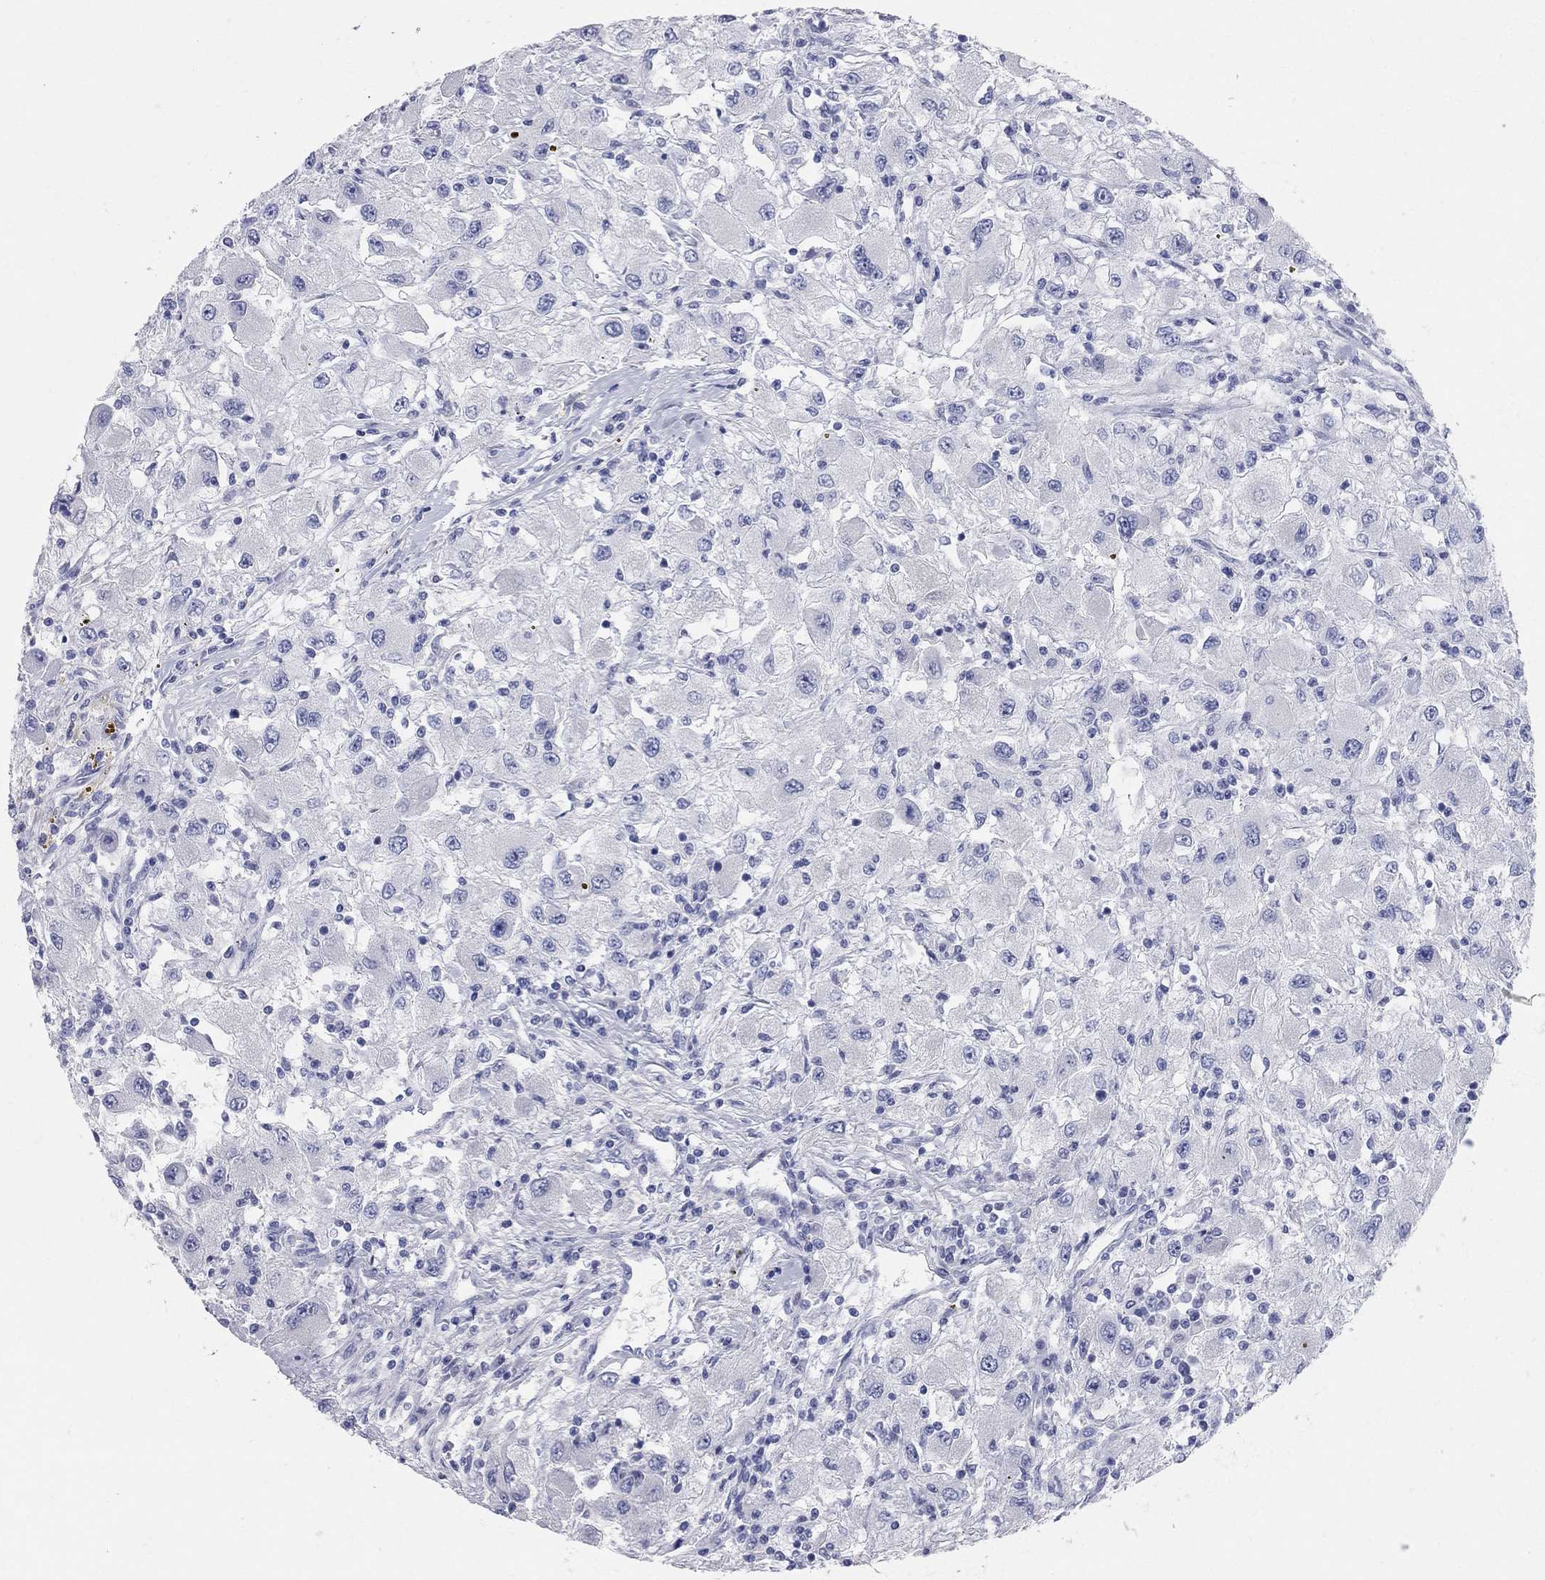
{"staining": {"intensity": "negative", "quantity": "none", "location": "none"}, "tissue": "renal cancer", "cell_type": "Tumor cells", "image_type": "cancer", "snomed": [{"axis": "morphology", "description": "Adenocarcinoma, NOS"}, {"axis": "topography", "description": "Kidney"}], "caption": "Human adenocarcinoma (renal) stained for a protein using IHC displays no positivity in tumor cells.", "gene": "AOX1", "patient": {"sex": "female", "age": 67}}